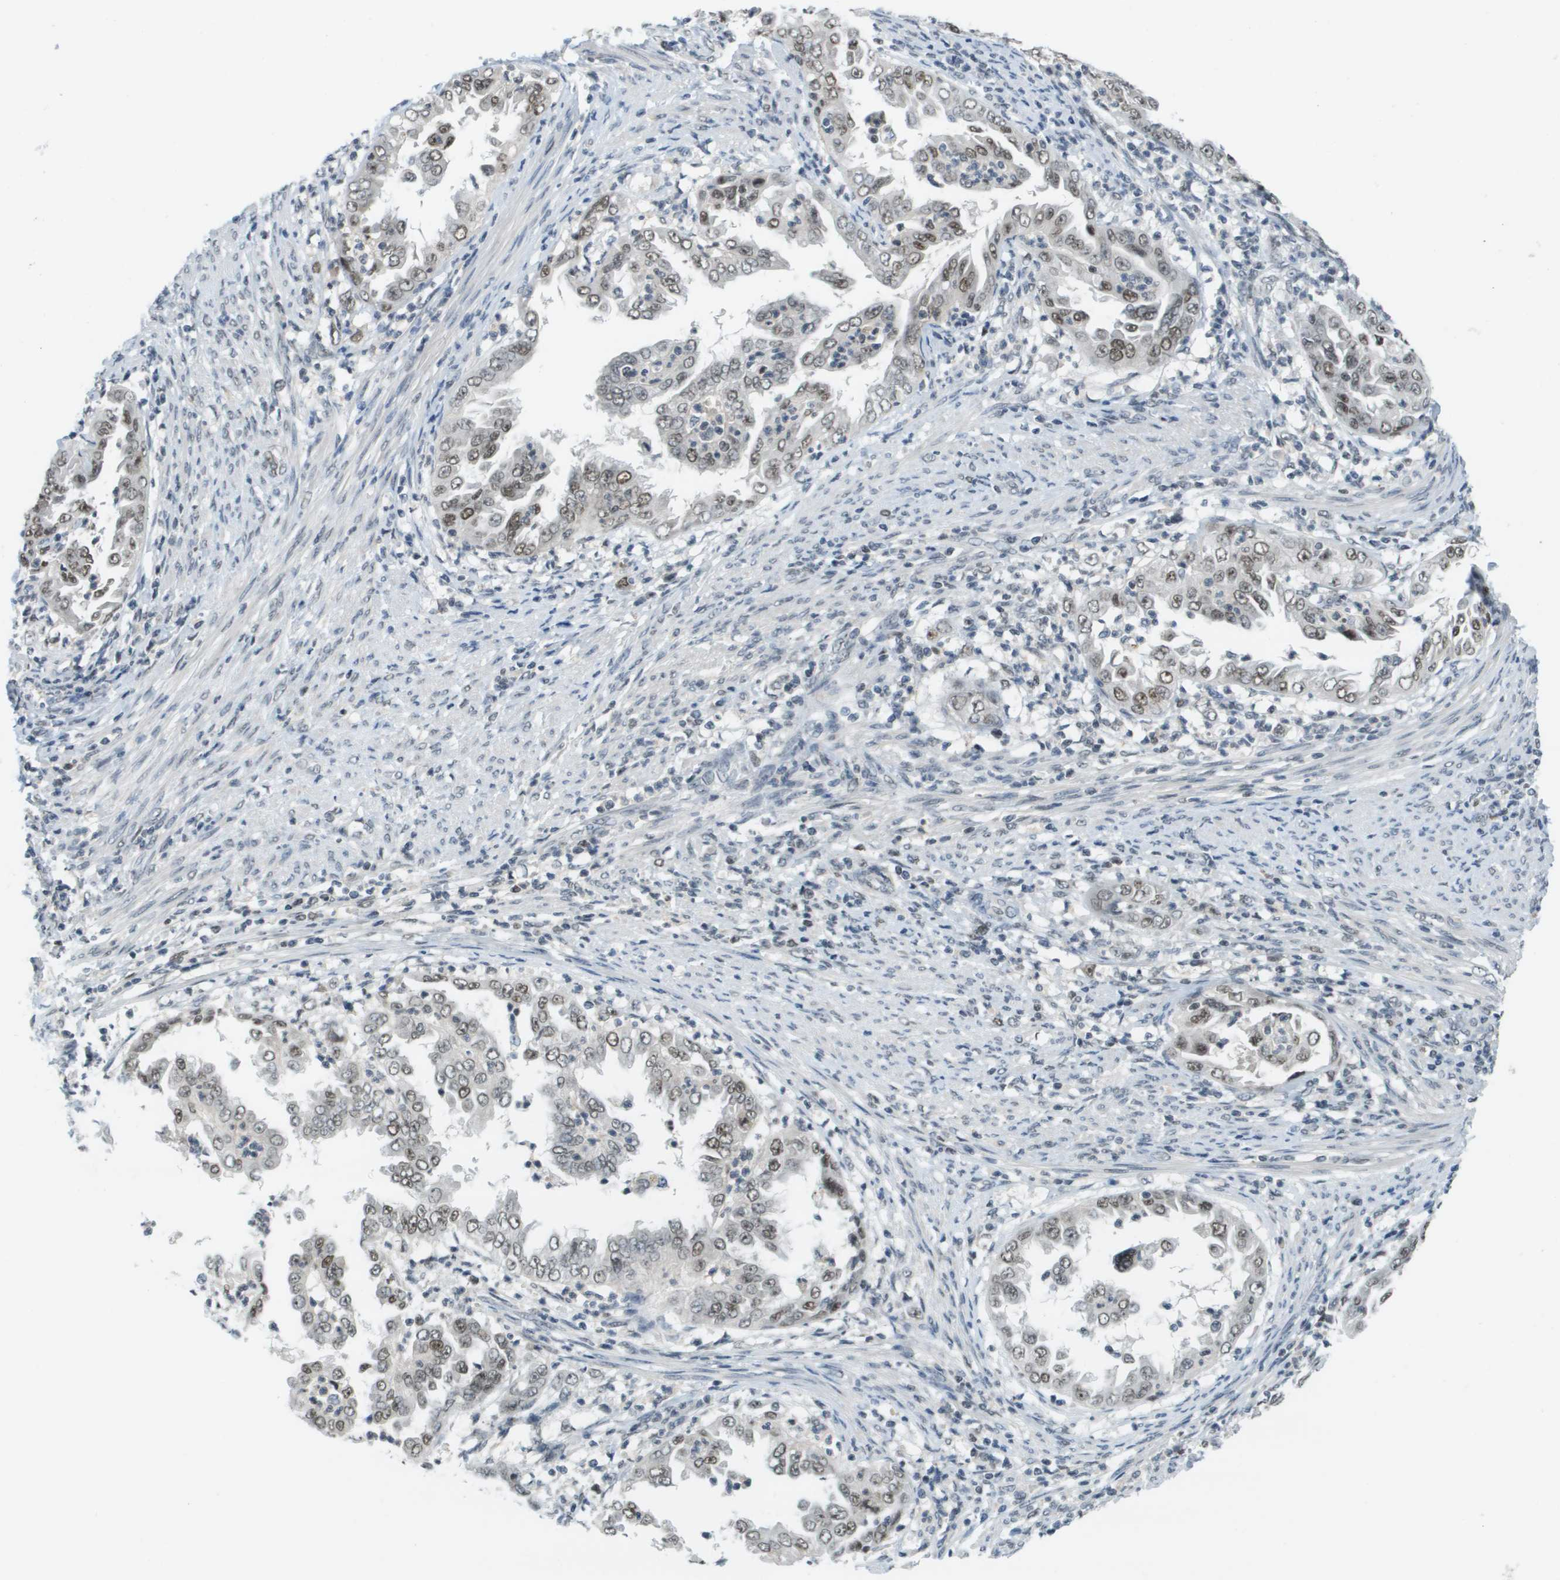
{"staining": {"intensity": "moderate", "quantity": "25%-75%", "location": "nuclear"}, "tissue": "endometrial cancer", "cell_type": "Tumor cells", "image_type": "cancer", "snomed": [{"axis": "morphology", "description": "Adenocarcinoma, NOS"}, {"axis": "topography", "description": "Endometrium"}], "caption": "High-power microscopy captured an immunohistochemistry photomicrograph of endometrial adenocarcinoma, revealing moderate nuclear expression in approximately 25%-75% of tumor cells.", "gene": "CBX5", "patient": {"sex": "female", "age": 85}}